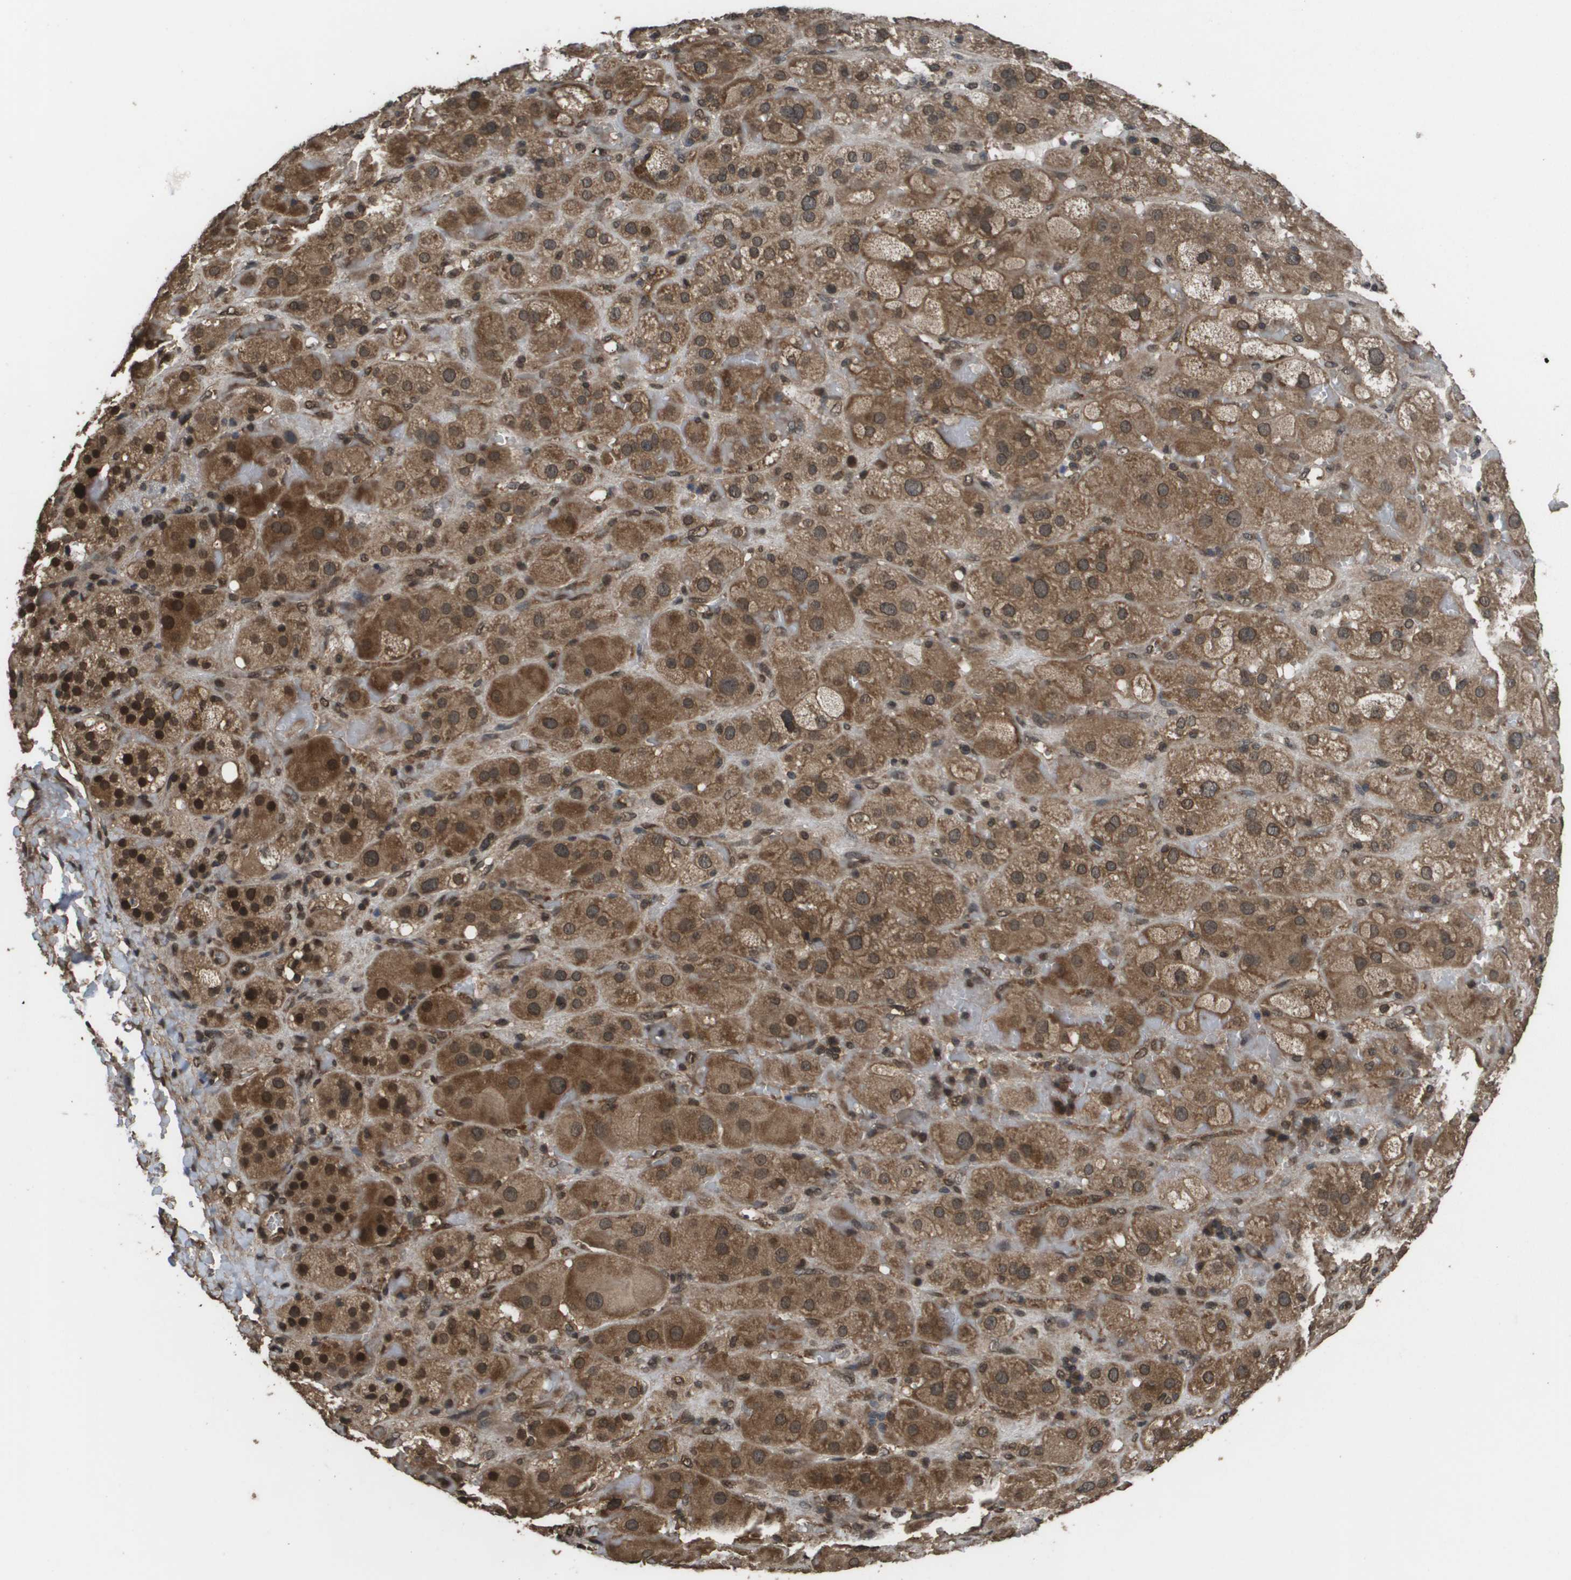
{"staining": {"intensity": "strong", "quantity": ">75%", "location": "cytoplasmic/membranous,nuclear"}, "tissue": "adrenal gland", "cell_type": "Glandular cells", "image_type": "normal", "snomed": [{"axis": "morphology", "description": "Normal tissue, NOS"}, {"axis": "topography", "description": "Adrenal gland"}], "caption": "A brown stain highlights strong cytoplasmic/membranous,nuclear staining of a protein in glandular cells of benign adrenal gland. (IHC, brightfield microscopy, high magnification).", "gene": "AXIN2", "patient": {"sex": "female", "age": 47}}